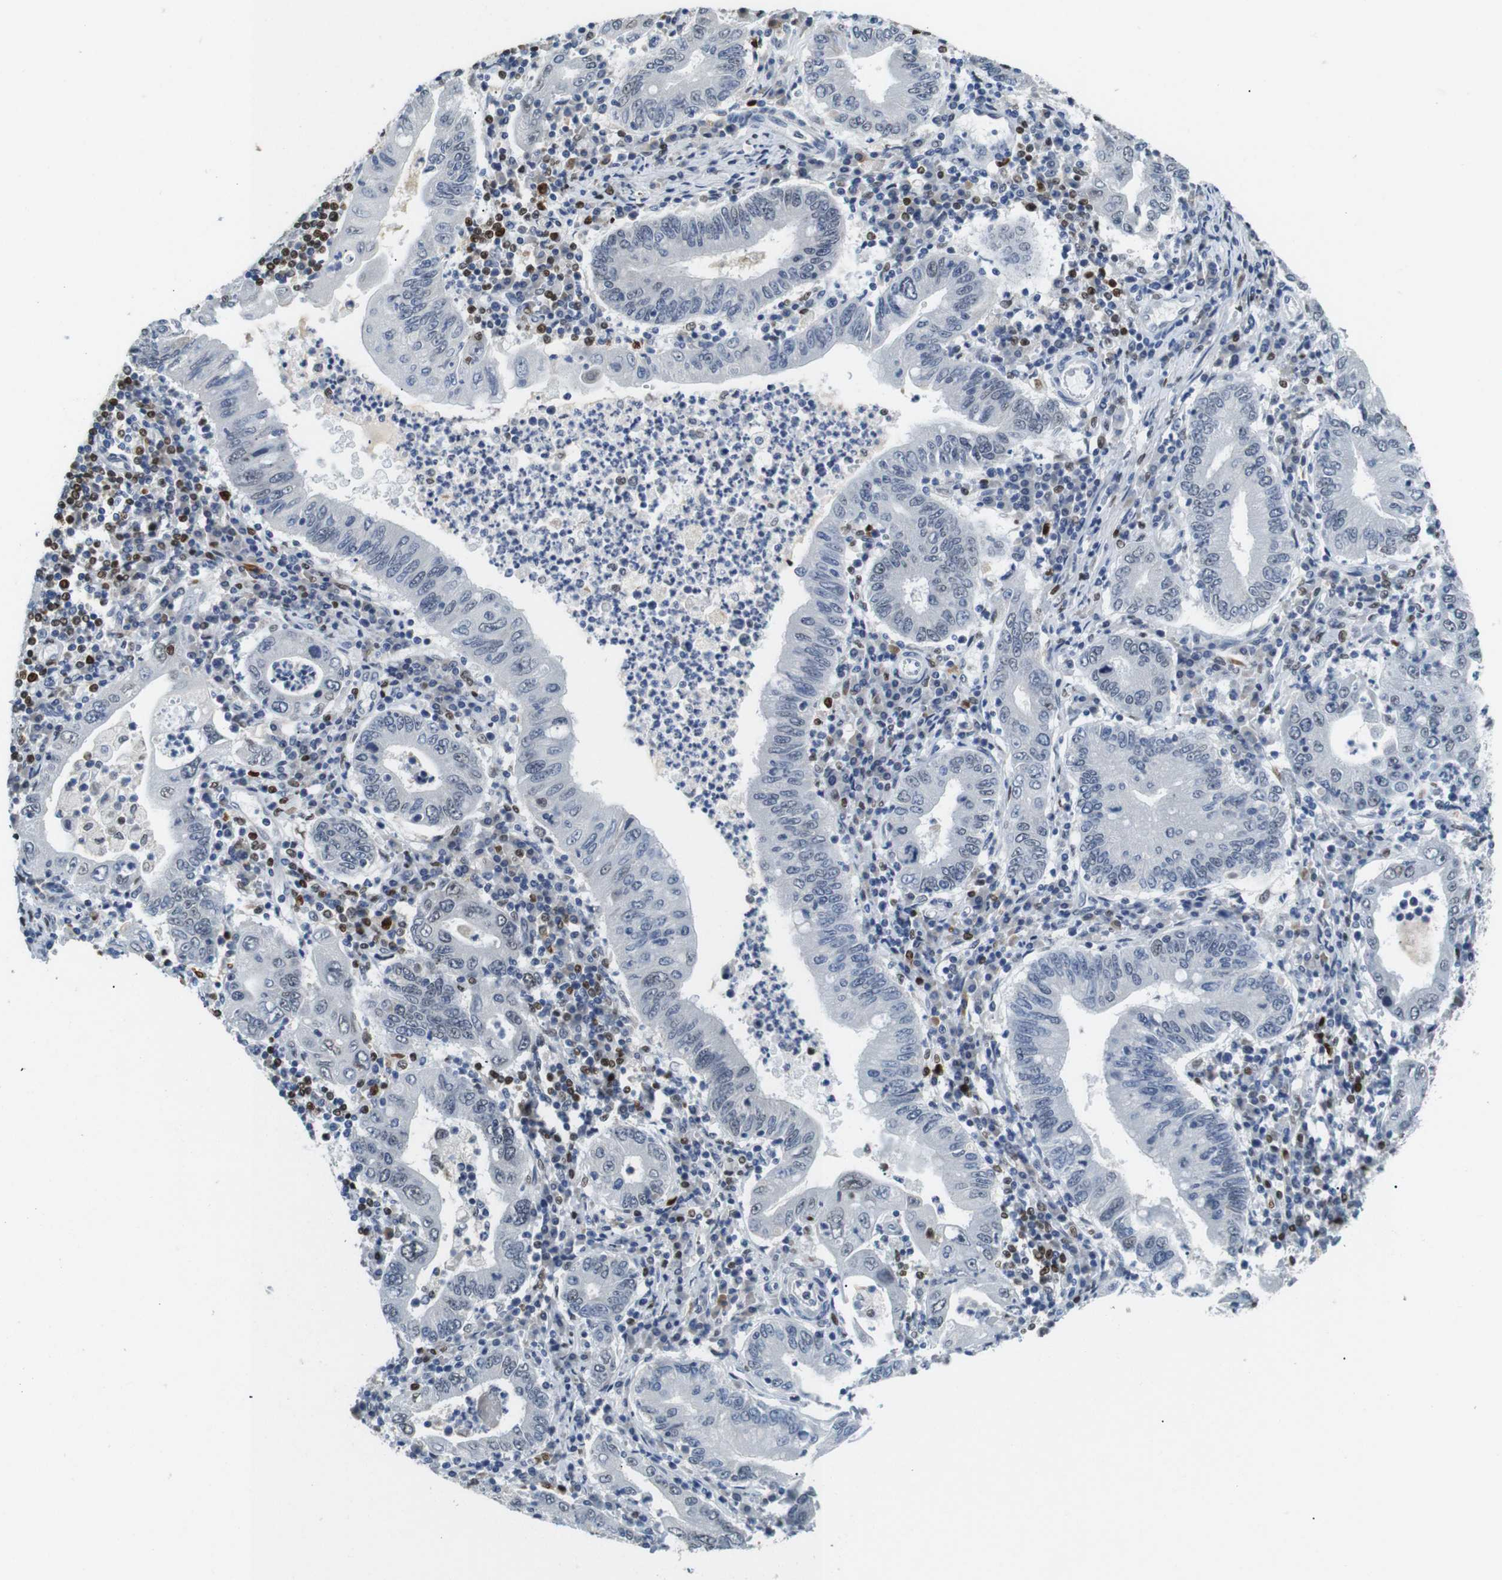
{"staining": {"intensity": "negative", "quantity": "none", "location": "none"}, "tissue": "stomach cancer", "cell_type": "Tumor cells", "image_type": "cancer", "snomed": [{"axis": "morphology", "description": "Normal tissue, NOS"}, {"axis": "morphology", "description": "Adenocarcinoma, NOS"}, {"axis": "topography", "description": "Esophagus"}, {"axis": "topography", "description": "Stomach, upper"}, {"axis": "topography", "description": "Peripheral nerve tissue"}], "caption": "High magnification brightfield microscopy of stomach cancer (adenocarcinoma) stained with DAB (3,3'-diaminobenzidine) (brown) and counterstained with hematoxylin (blue): tumor cells show no significant staining.", "gene": "IRF8", "patient": {"sex": "male", "age": 62}}